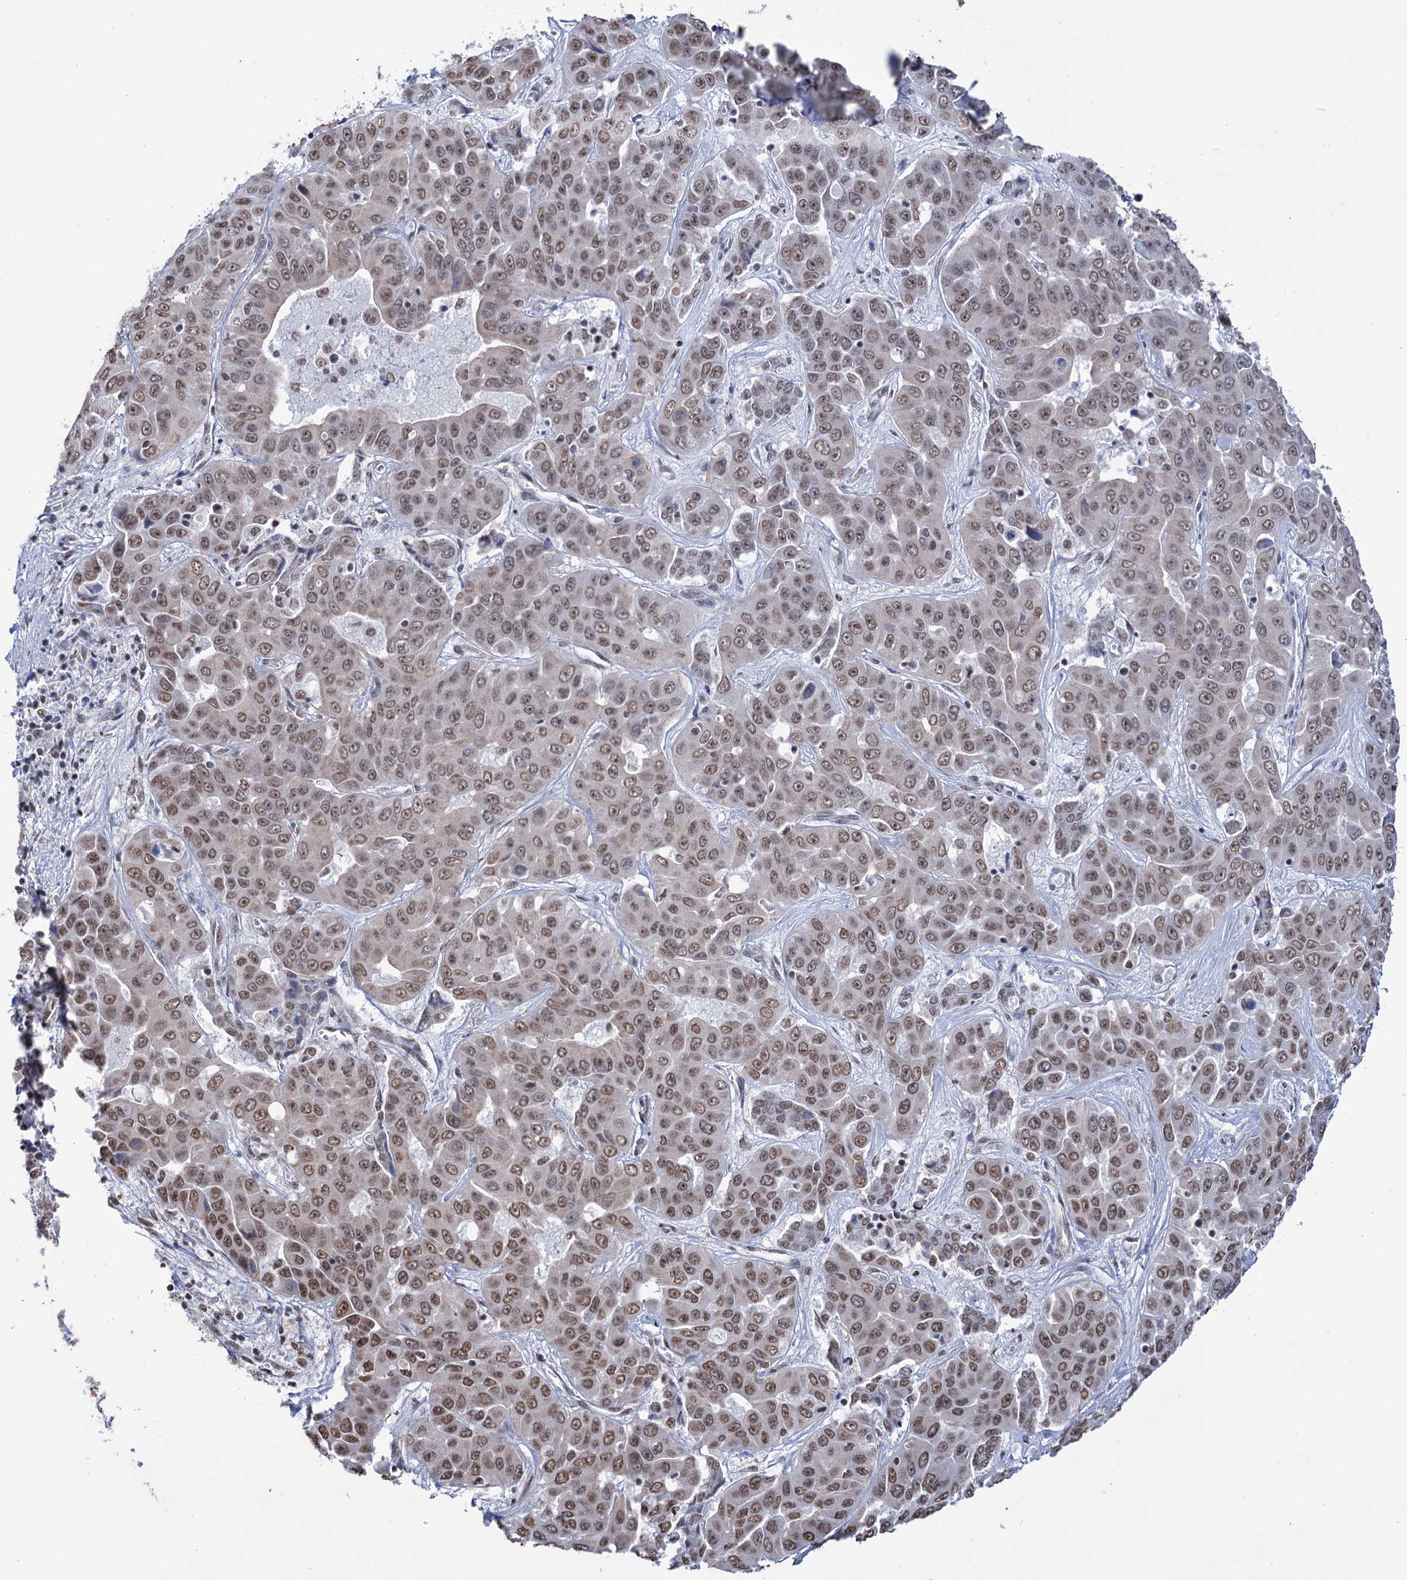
{"staining": {"intensity": "moderate", "quantity": ">75%", "location": "nuclear"}, "tissue": "liver cancer", "cell_type": "Tumor cells", "image_type": "cancer", "snomed": [{"axis": "morphology", "description": "Cholangiocarcinoma"}, {"axis": "topography", "description": "Liver"}], "caption": "This is an image of immunohistochemistry (IHC) staining of liver cancer, which shows moderate staining in the nuclear of tumor cells.", "gene": "ABHD10", "patient": {"sex": "female", "age": 52}}